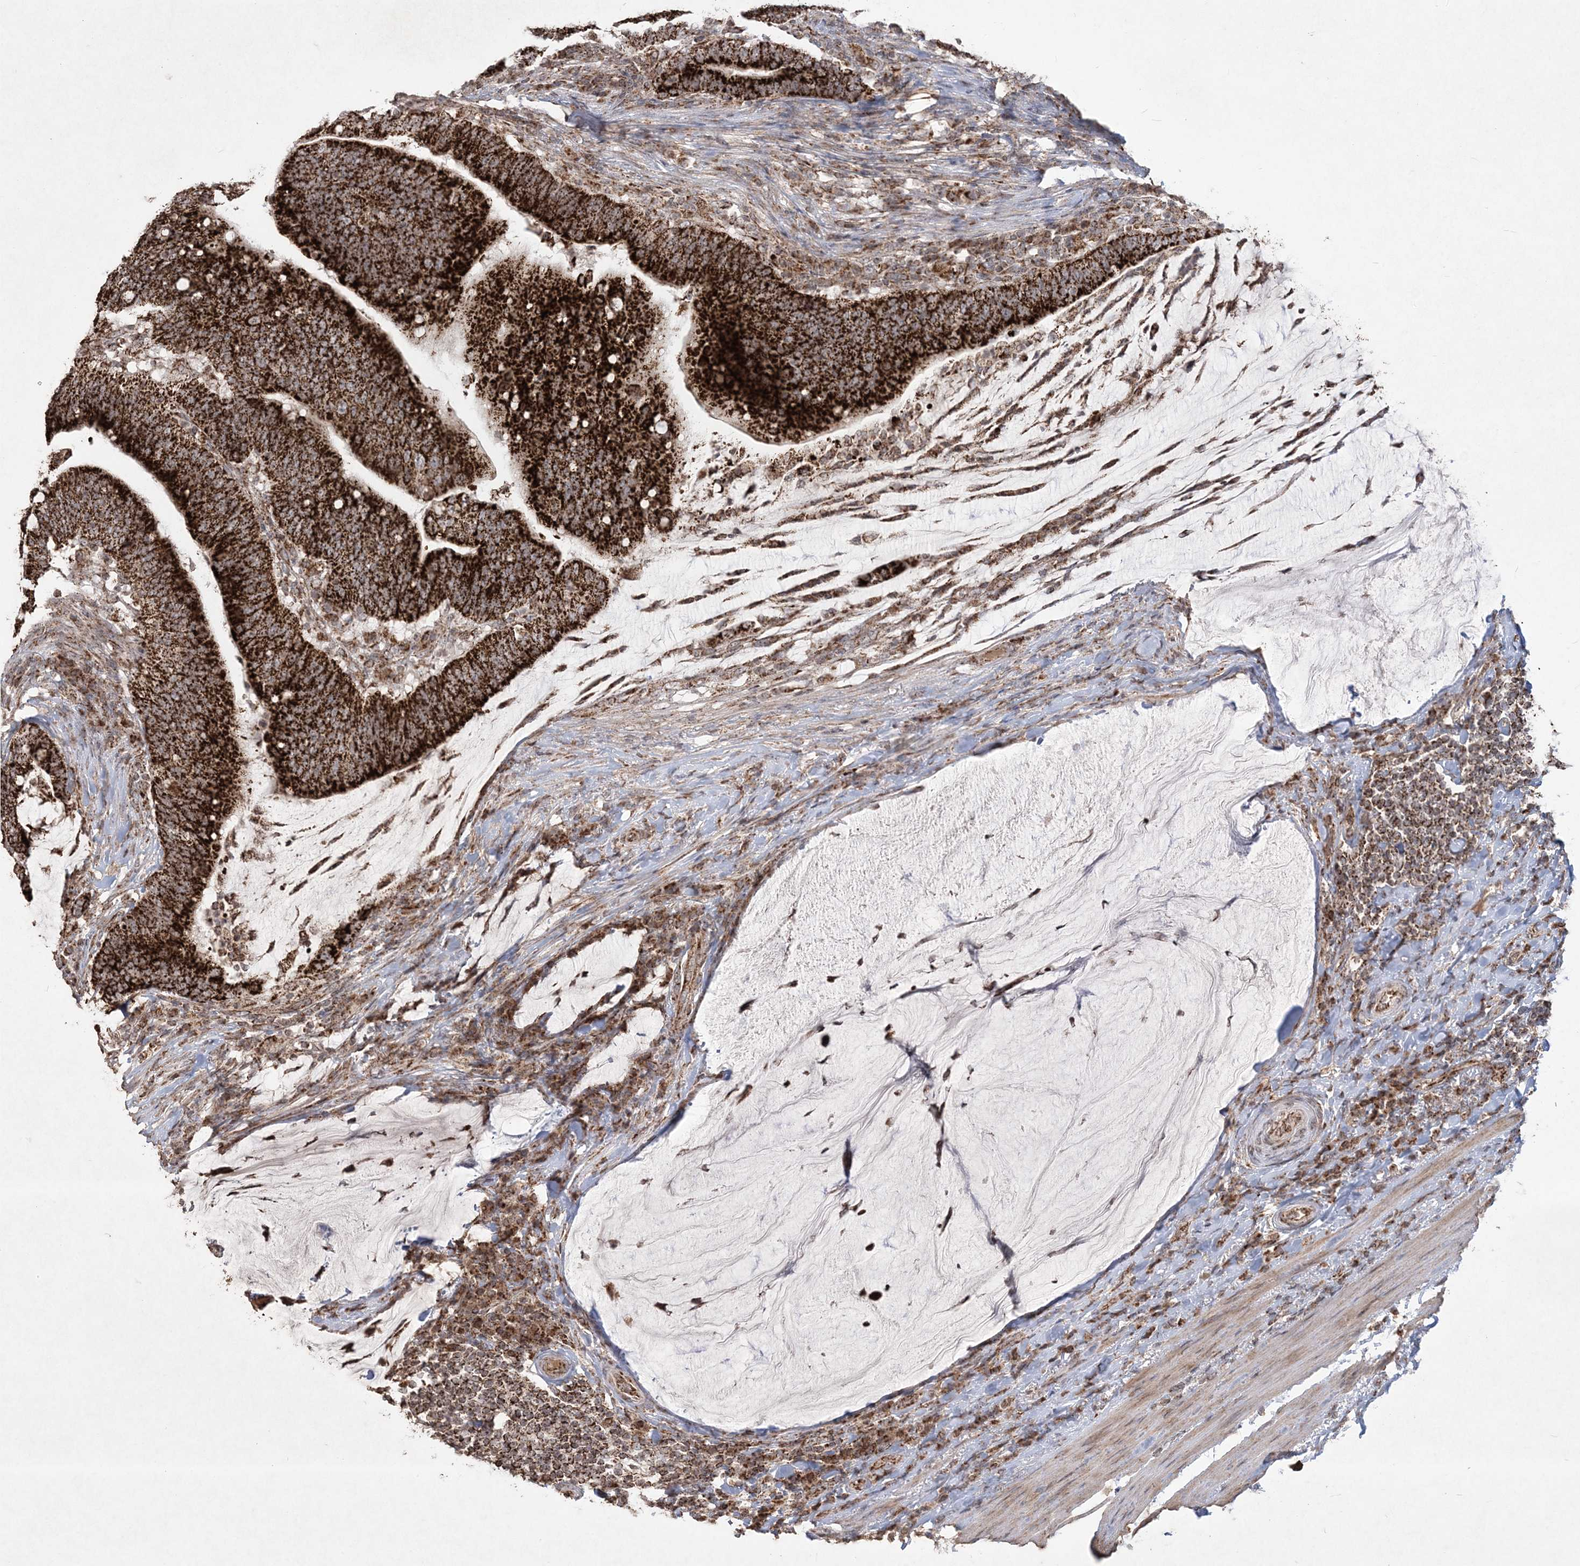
{"staining": {"intensity": "strong", "quantity": ">75%", "location": "cytoplasmic/membranous"}, "tissue": "colorectal cancer", "cell_type": "Tumor cells", "image_type": "cancer", "snomed": [{"axis": "morphology", "description": "Normal tissue, NOS"}, {"axis": "morphology", "description": "Adenocarcinoma, NOS"}, {"axis": "topography", "description": "Colon"}], "caption": "A high amount of strong cytoplasmic/membranous expression is seen in approximately >75% of tumor cells in adenocarcinoma (colorectal) tissue. (IHC, brightfield microscopy, high magnification).", "gene": "LRPPRC", "patient": {"sex": "female", "age": 66}}